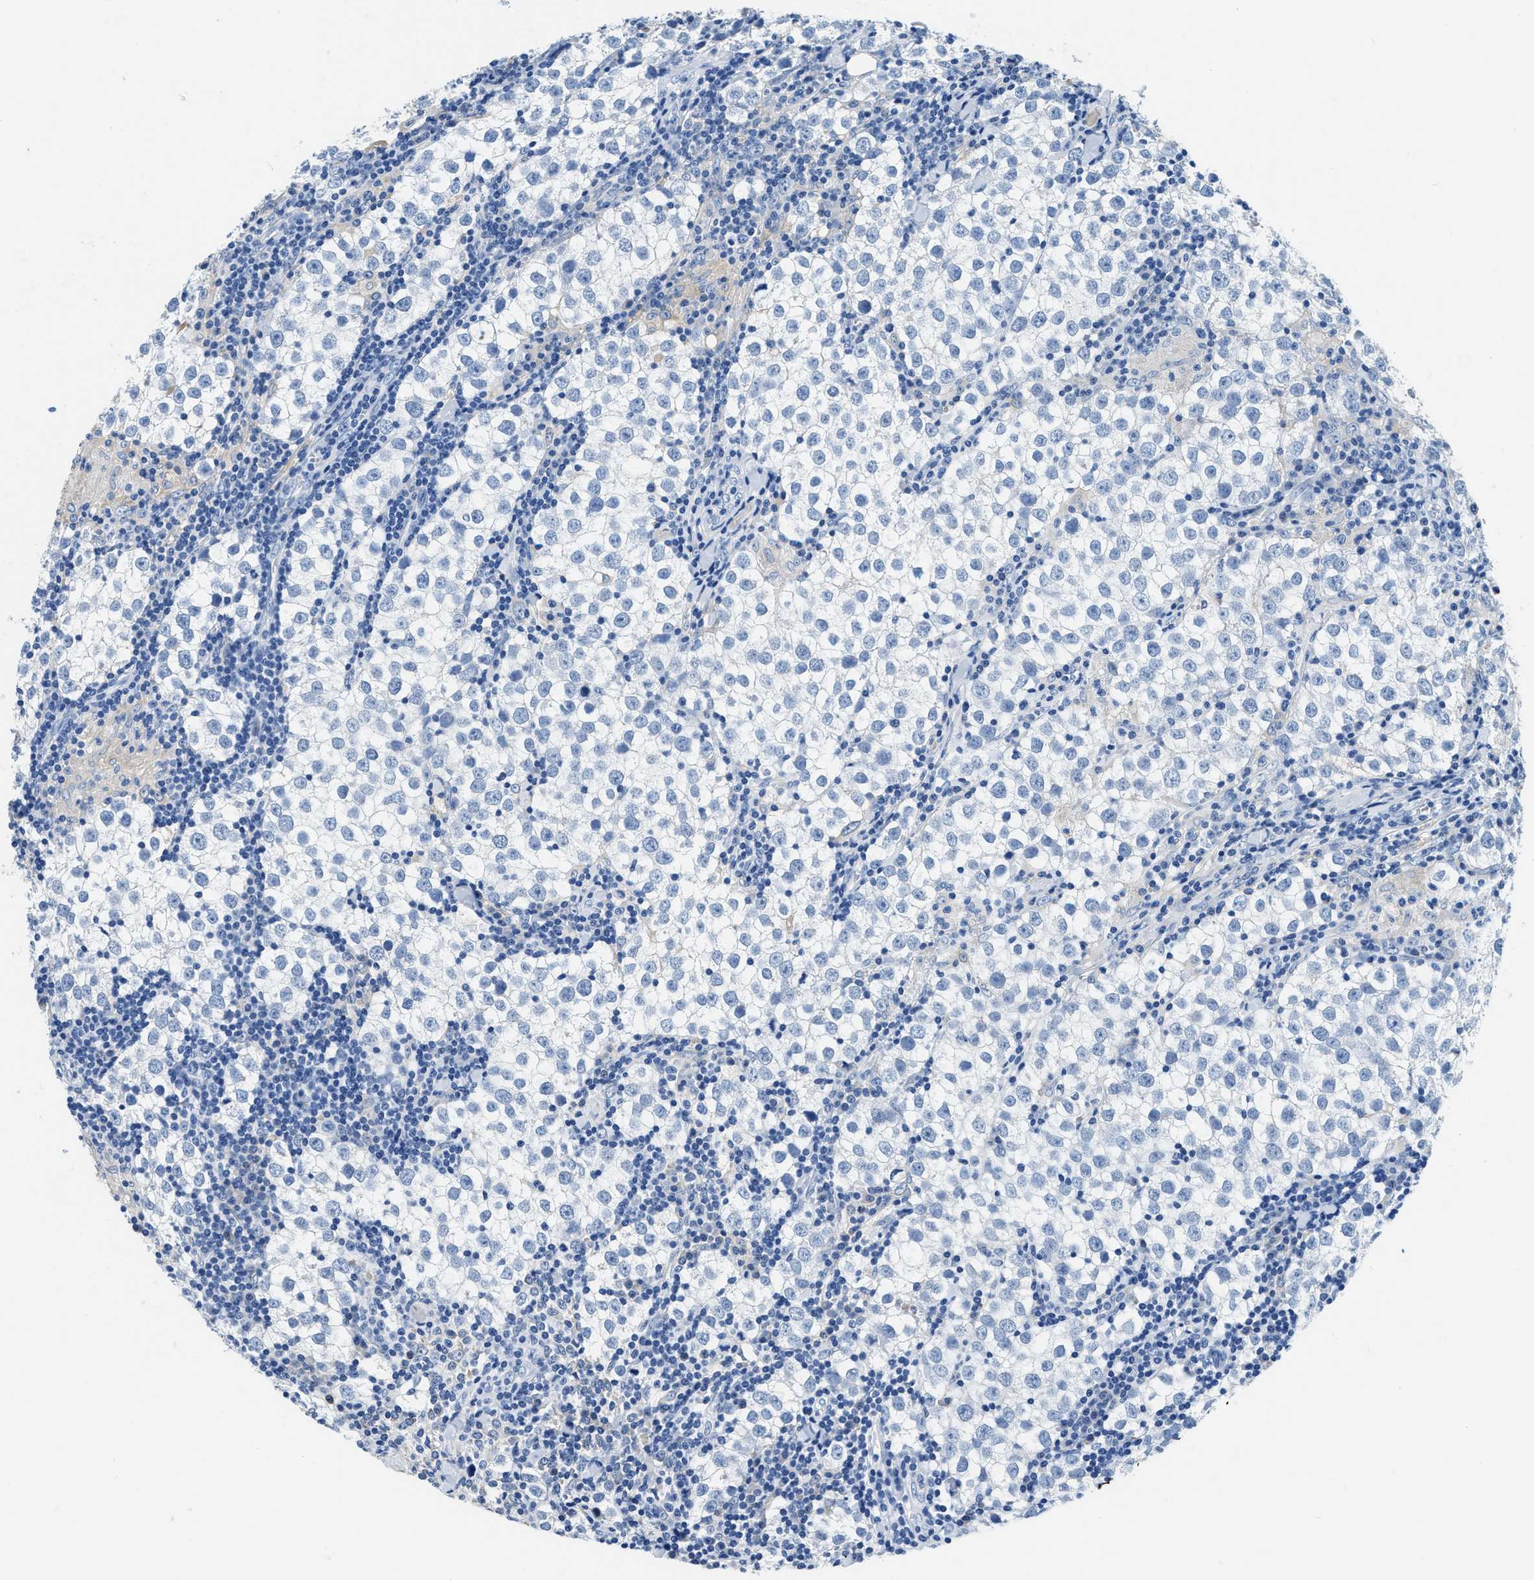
{"staining": {"intensity": "negative", "quantity": "none", "location": "none"}, "tissue": "testis cancer", "cell_type": "Tumor cells", "image_type": "cancer", "snomed": [{"axis": "morphology", "description": "Seminoma, NOS"}, {"axis": "morphology", "description": "Carcinoma, Embryonal, NOS"}, {"axis": "topography", "description": "Testis"}], "caption": "Human seminoma (testis) stained for a protein using immunohistochemistry exhibits no positivity in tumor cells.", "gene": "ZDHHC13", "patient": {"sex": "male", "age": 36}}